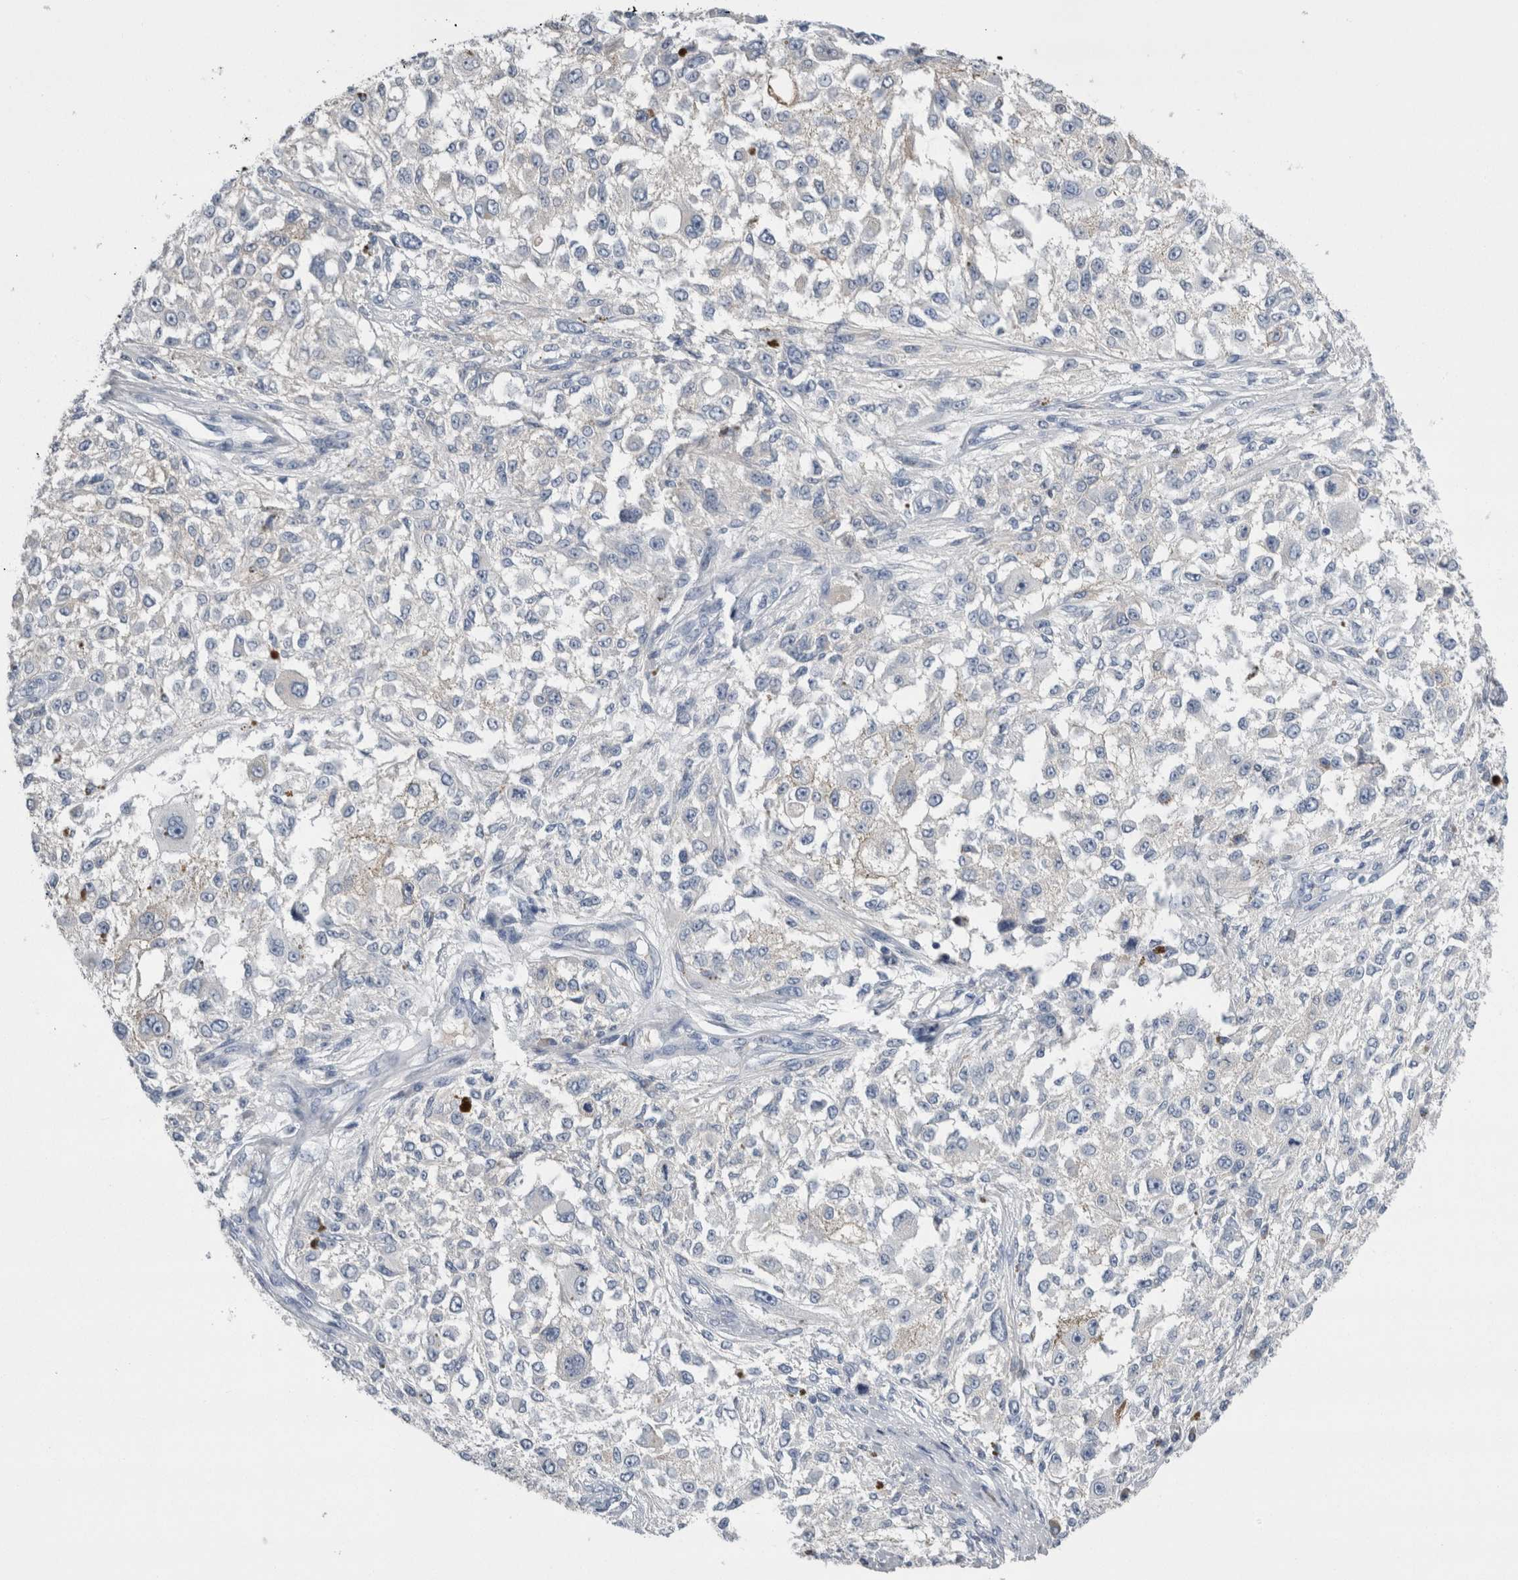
{"staining": {"intensity": "negative", "quantity": "none", "location": "none"}, "tissue": "melanoma", "cell_type": "Tumor cells", "image_type": "cancer", "snomed": [{"axis": "morphology", "description": "Necrosis, NOS"}, {"axis": "morphology", "description": "Malignant melanoma, NOS"}, {"axis": "topography", "description": "Skin"}], "caption": "DAB immunohistochemical staining of human melanoma exhibits no significant expression in tumor cells.", "gene": "REG1A", "patient": {"sex": "female", "age": 87}}